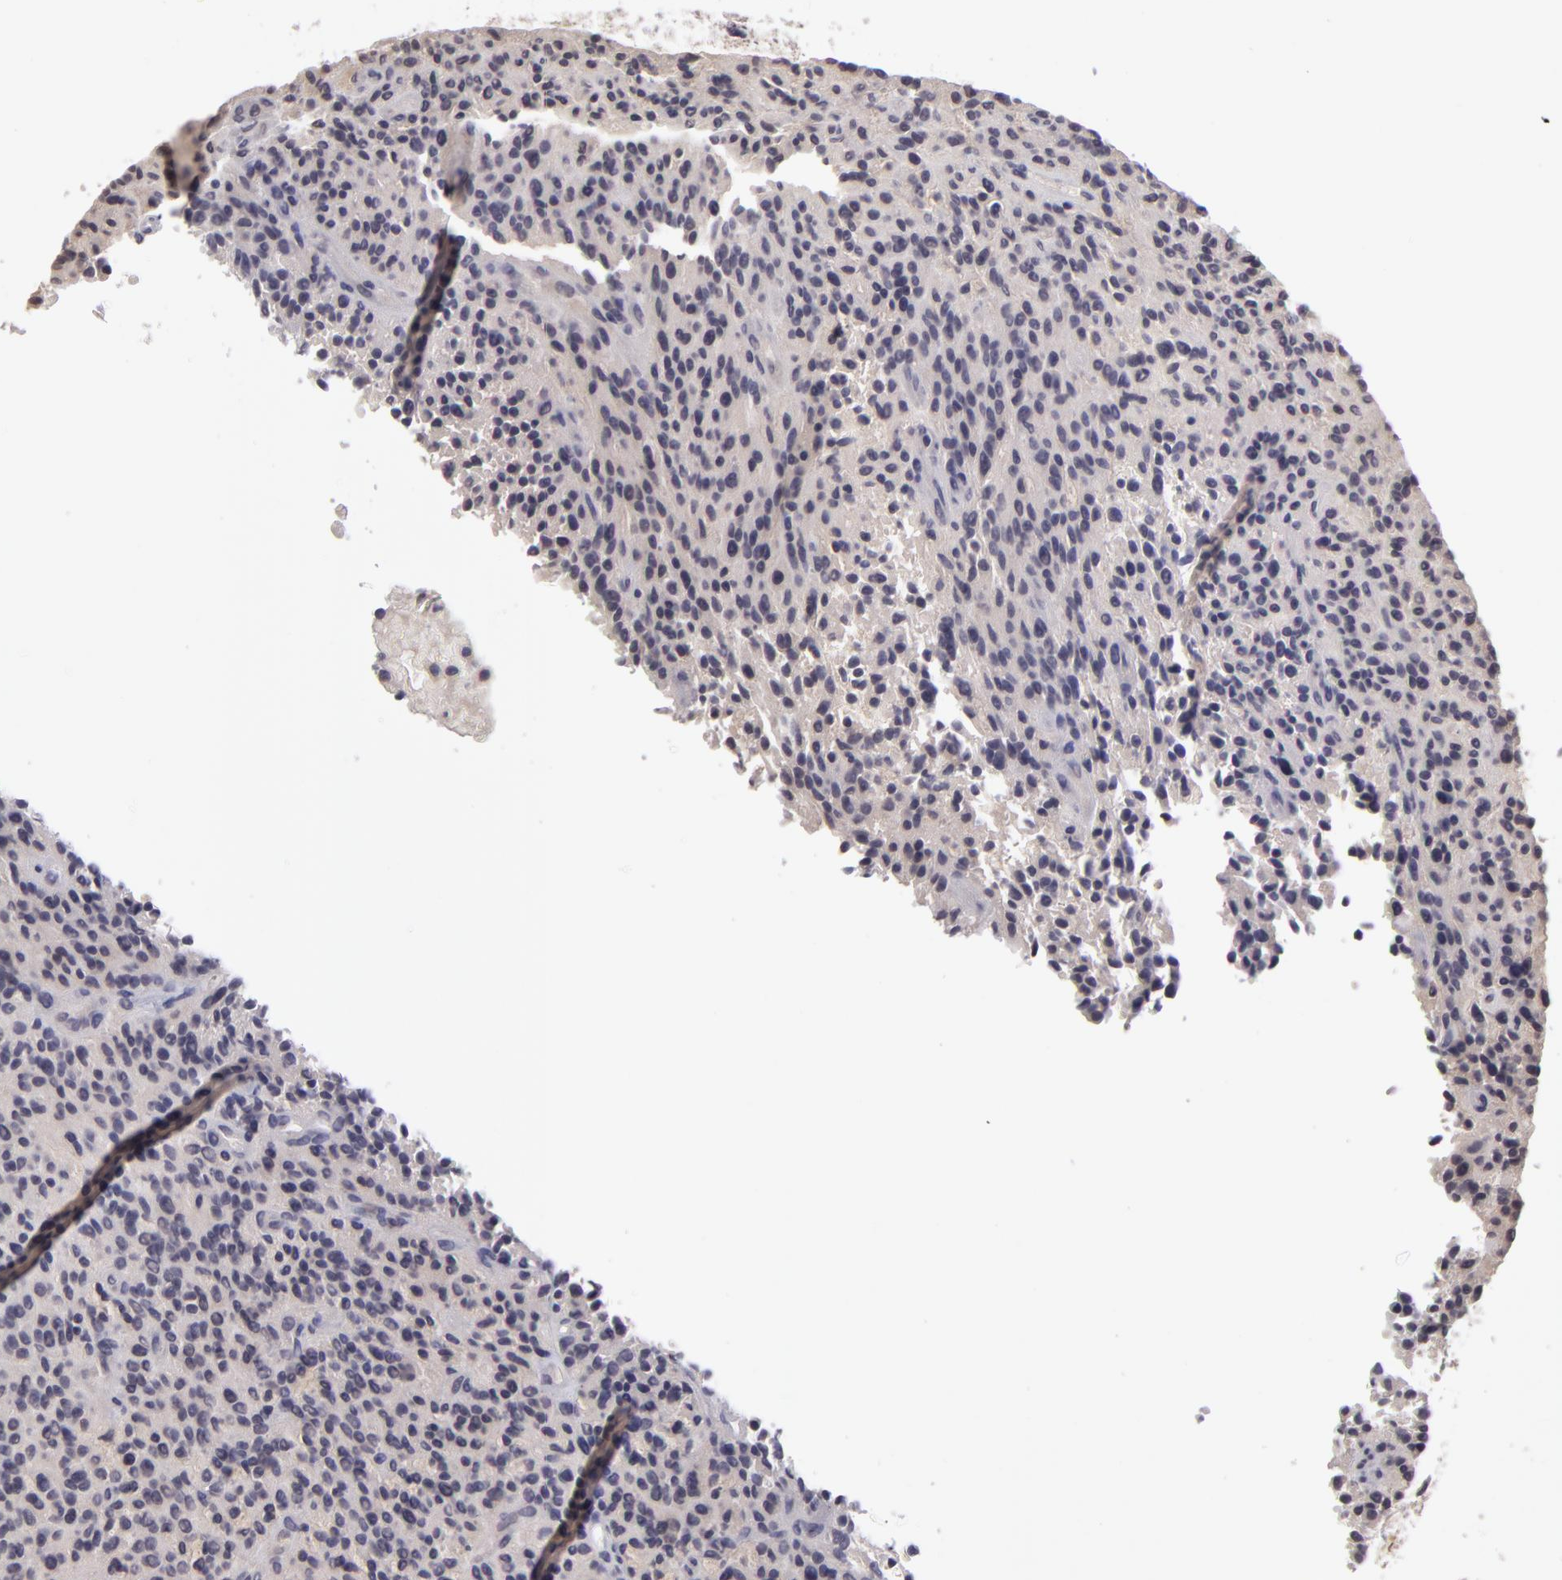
{"staining": {"intensity": "negative", "quantity": "none", "location": "none"}, "tissue": "glioma", "cell_type": "Tumor cells", "image_type": "cancer", "snomed": [{"axis": "morphology", "description": "Glioma, malignant, High grade"}, {"axis": "topography", "description": "Brain"}], "caption": "This is an immunohistochemistry (IHC) image of human glioma. There is no positivity in tumor cells.", "gene": "GNPDA1", "patient": {"sex": "female", "age": 13}}